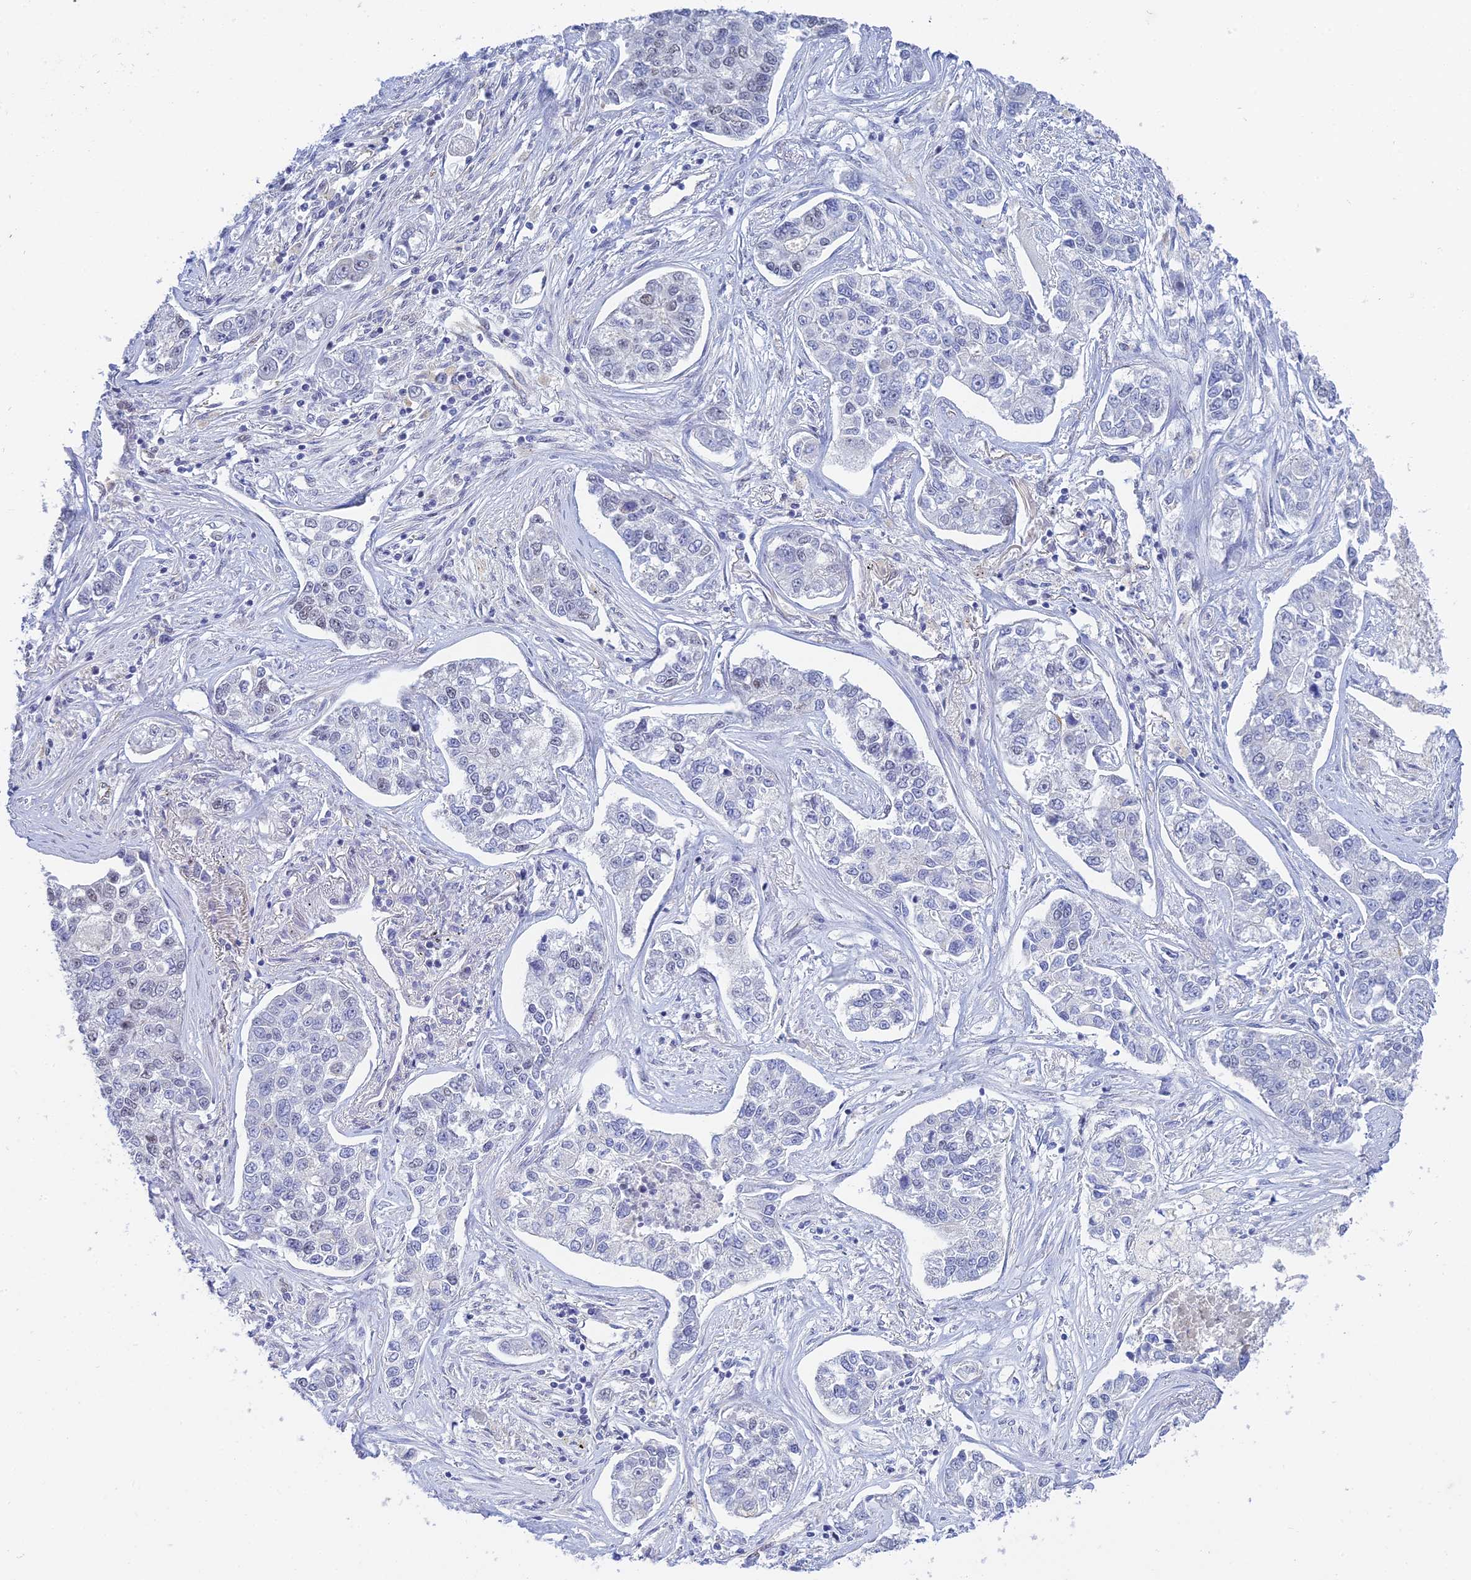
{"staining": {"intensity": "negative", "quantity": "none", "location": "none"}, "tissue": "lung cancer", "cell_type": "Tumor cells", "image_type": "cancer", "snomed": [{"axis": "morphology", "description": "Adenocarcinoma, NOS"}, {"axis": "topography", "description": "Lung"}], "caption": "The immunohistochemistry image has no significant staining in tumor cells of lung cancer (adenocarcinoma) tissue.", "gene": "CFAP92", "patient": {"sex": "male", "age": 49}}